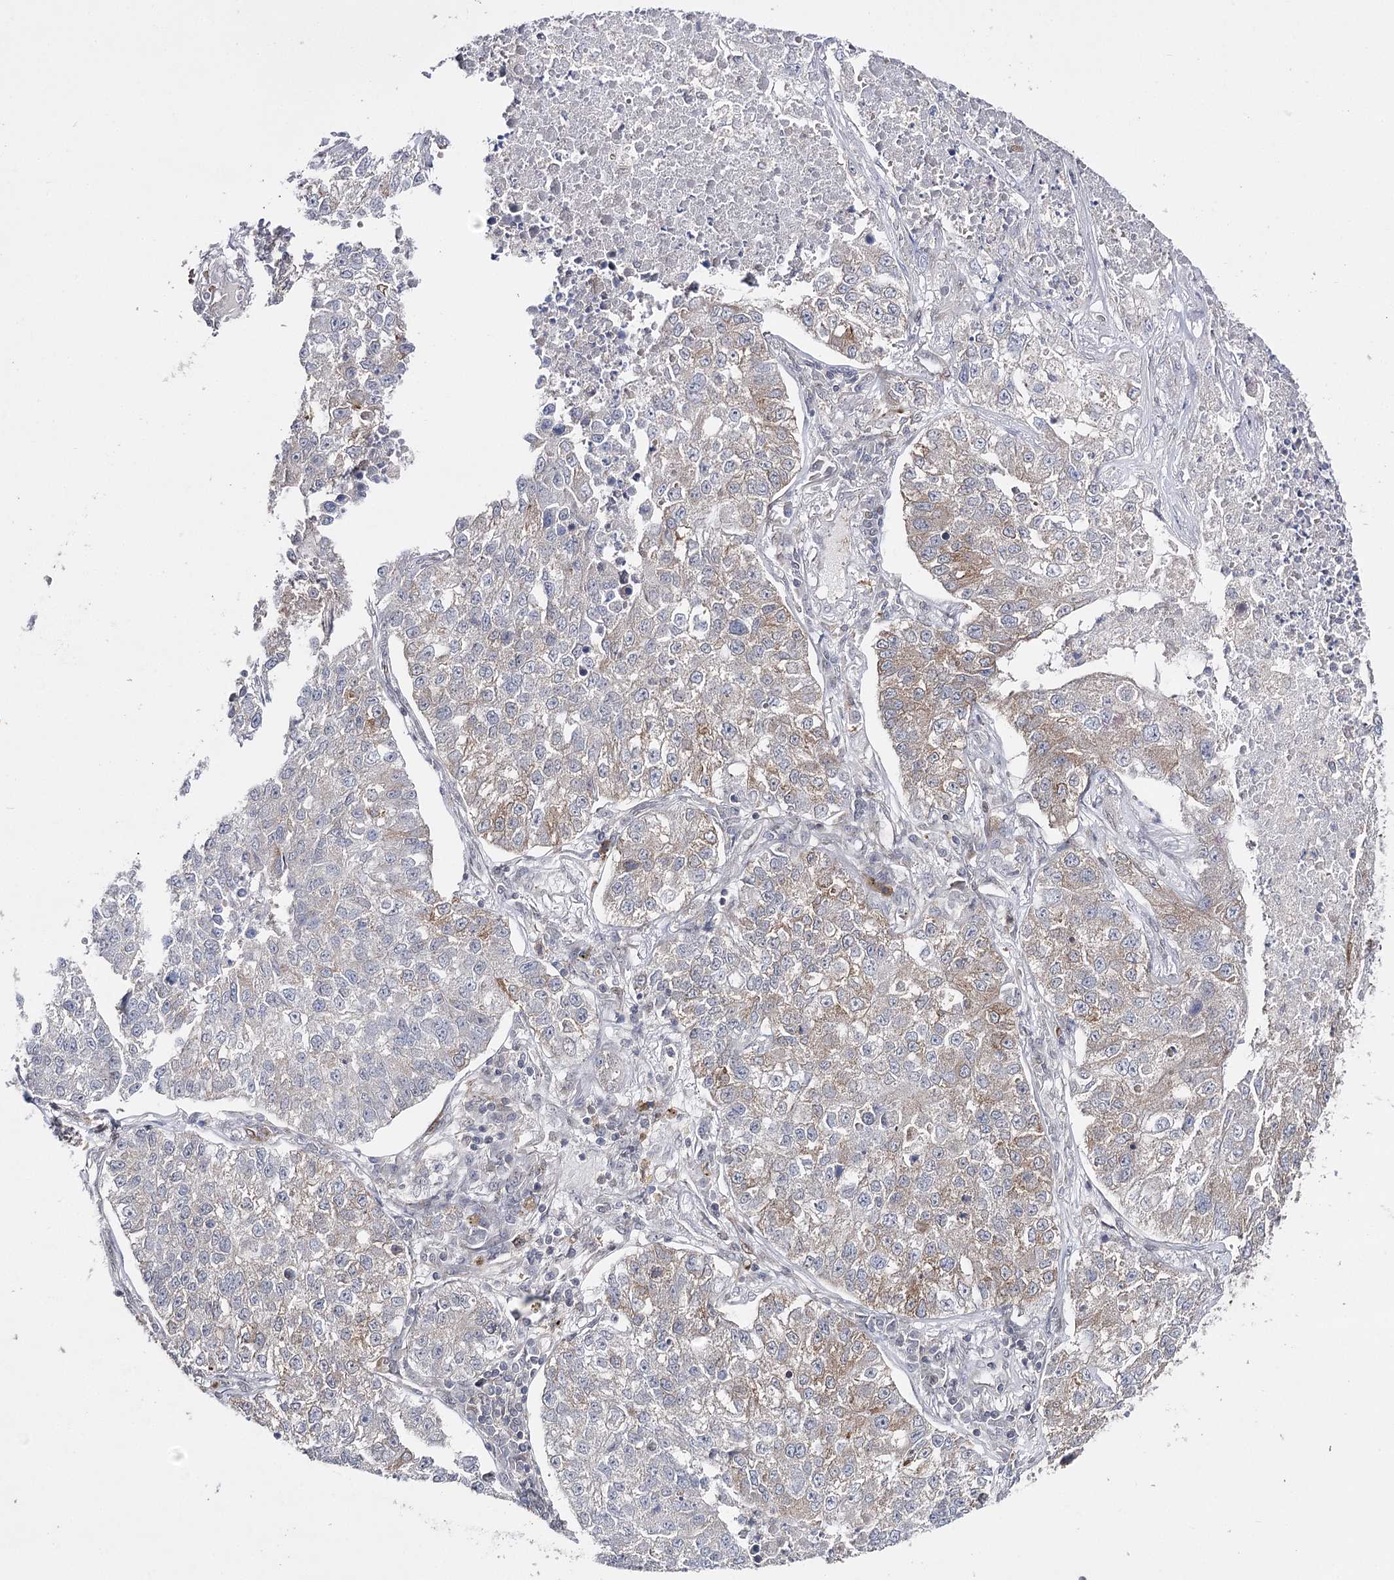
{"staining": {"intensity": "weak", "quantity": "<25%", "location": "cytoplasmic/membranous"}, "tissue": "lung cancer", "cell_type": "Tumor cells", "image_type": "cancer", "snomed": [{"axis": "morphology", "description": "Adenocarcinoma, NOS"}, {"axis": "topography", "description": "Lung"}], "caption": "The photomicrograph reveals no significant expression in tumor cells of lung adenocarcinoma. The staining is performed using DAB brown chromogen with nuclei counter-stained in using hematoxylin.", "gene": "HSD11B2", "patient": {"sex": "male", "age": 49}}